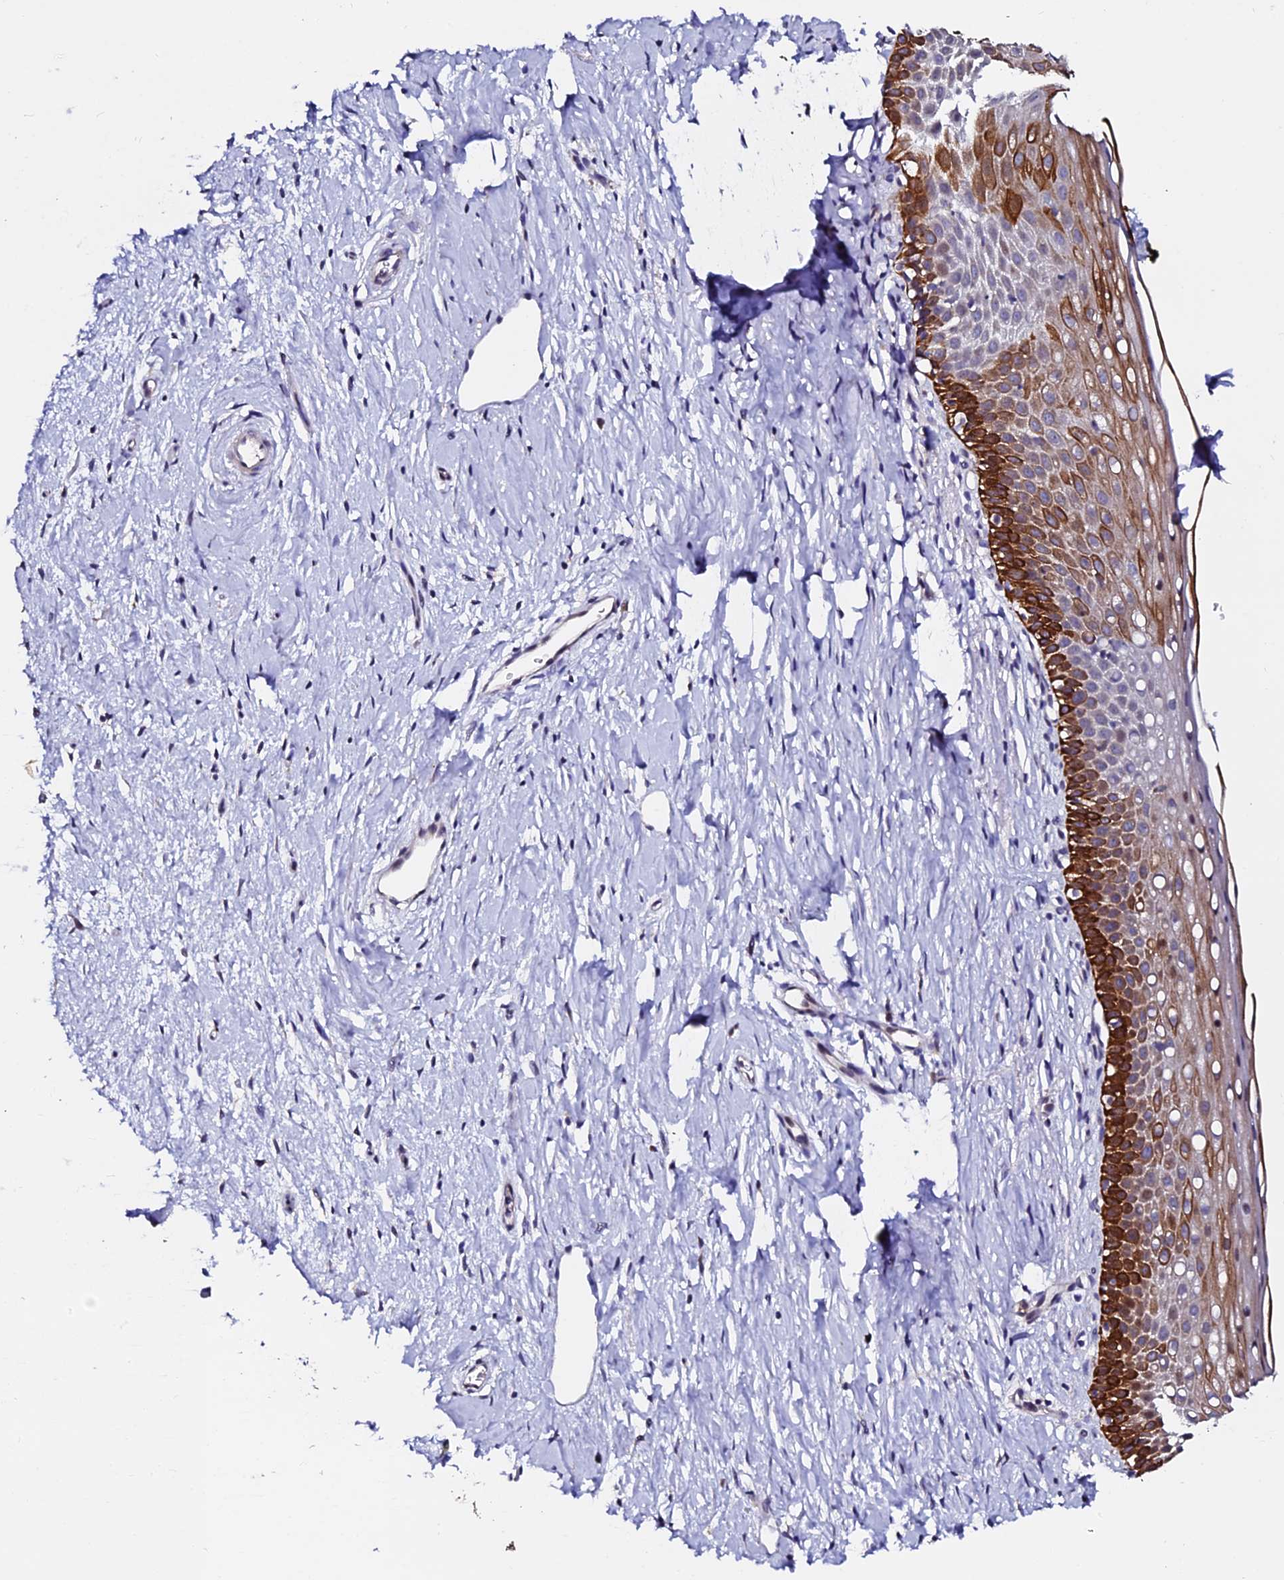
{"staining": {"intensity": "moderate", "quantity": "<25%", "location": "cytoplasmic/membranous"}, "tissue": "cervix", "cell_type": "Glandular cells", "image_type": "normal", "snomed": [{"axis": "morphology", "description": "Normal tissue, NOS"}, {"axis": "topography", "description": "Cervix"}], "caption": "An immunohistochemistry photomicrograph of unremarkable tissue is shown. Protein staining in brown highlights moderate cytoplasmic/membranous positivity in cervix within glandular cells.", "gene": "GPN3", "patient": {"sex": "female", "age": 36}}